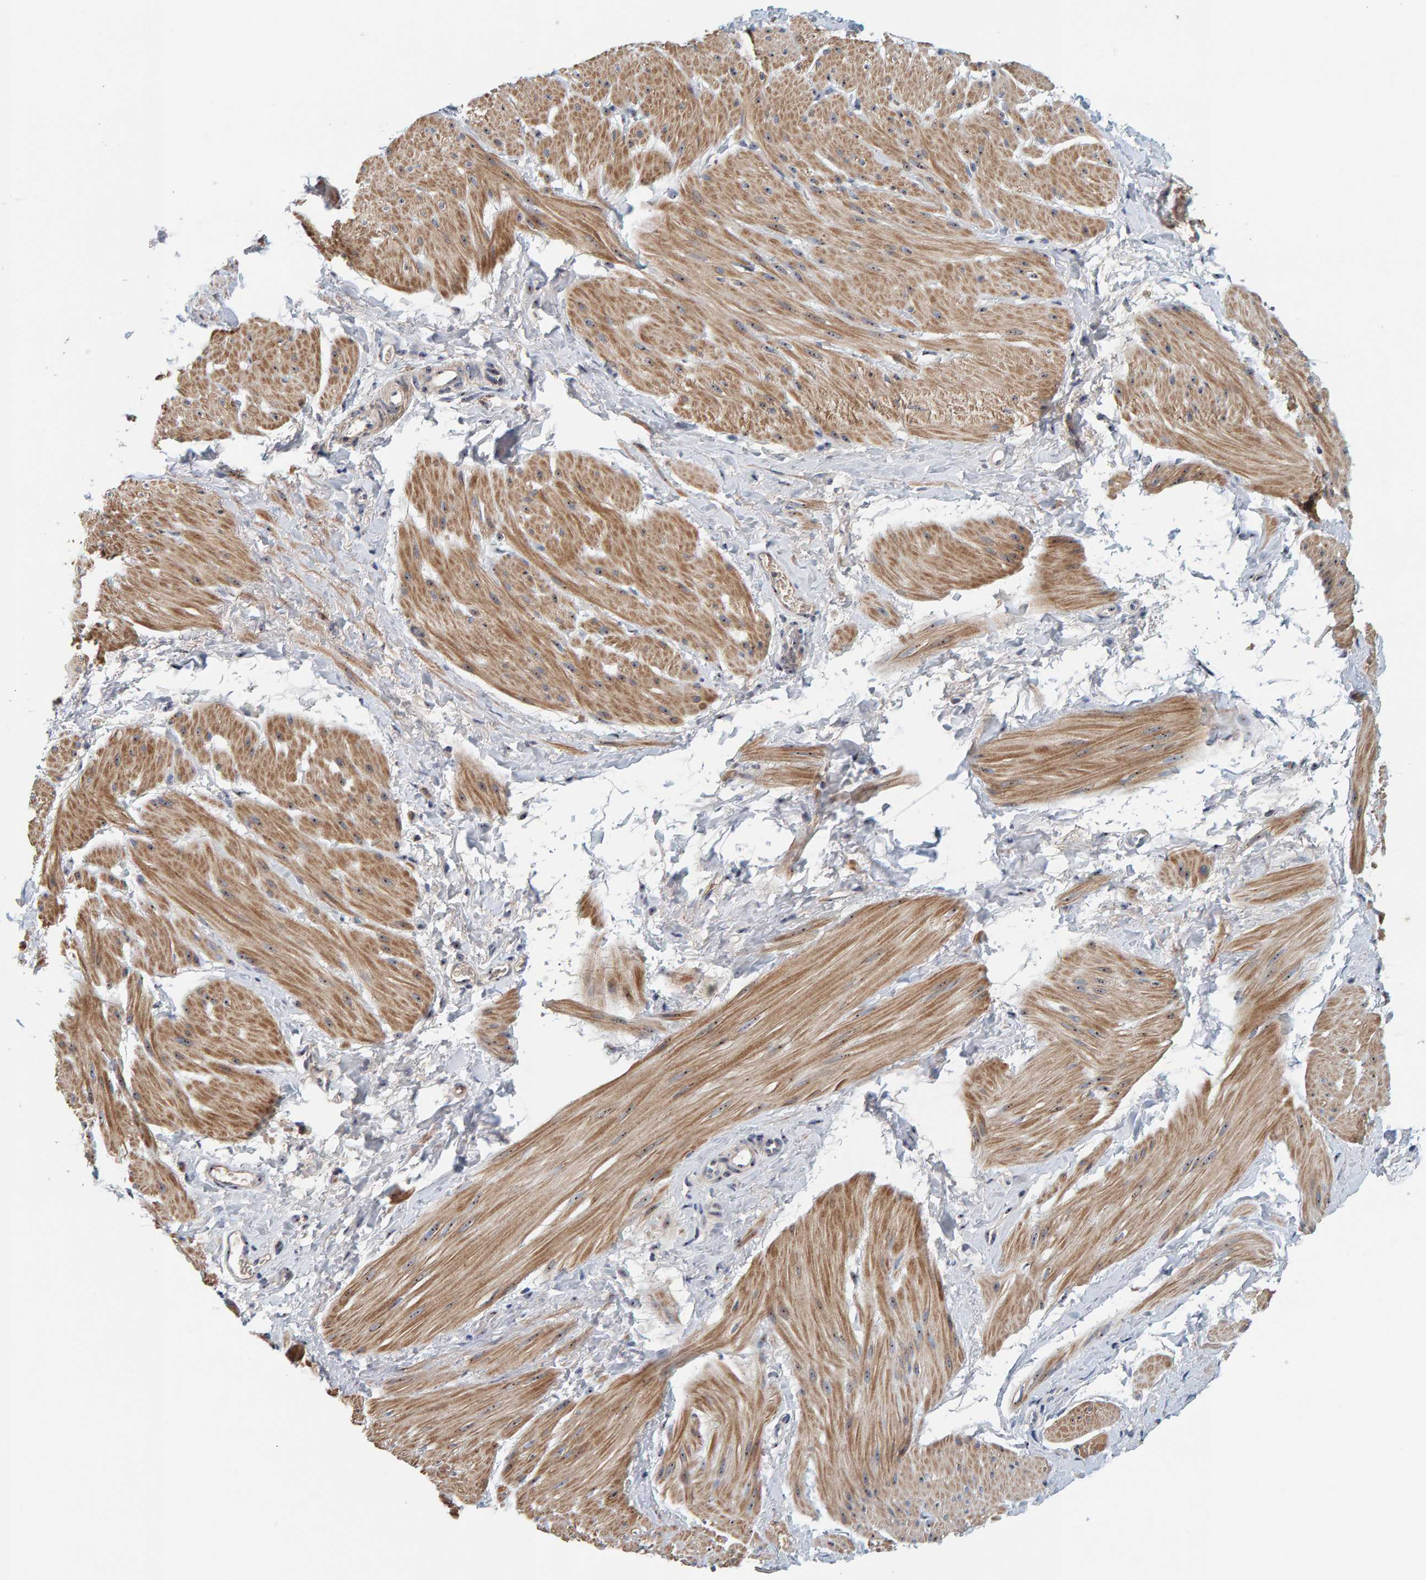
{"staining": {"intensity": "moderate", "quantity": ">75%", "location": "cytoplasmic/membranous,nuclear"}, "tissue": "smooth muscle", "cell_type": "Smooth muscle cells", "image_type": "normal", "snomed": [{"axis": "morphology", "description": "Normal tissue, NOS"}, {"axis": "topography", "description": "Smooth muscle"}], "caption": "Normal smooth muscle was stained to show a protein in brown. There is medium levels of moderate cytoplasmic/membranous,nuclear positivity in approximately >75% of smooth muscle cells. (DAB = brown stain, brightfield microscopy at high magnification).", "gene": "NOL11", "patient": {"sex": "male", "age": 16}}